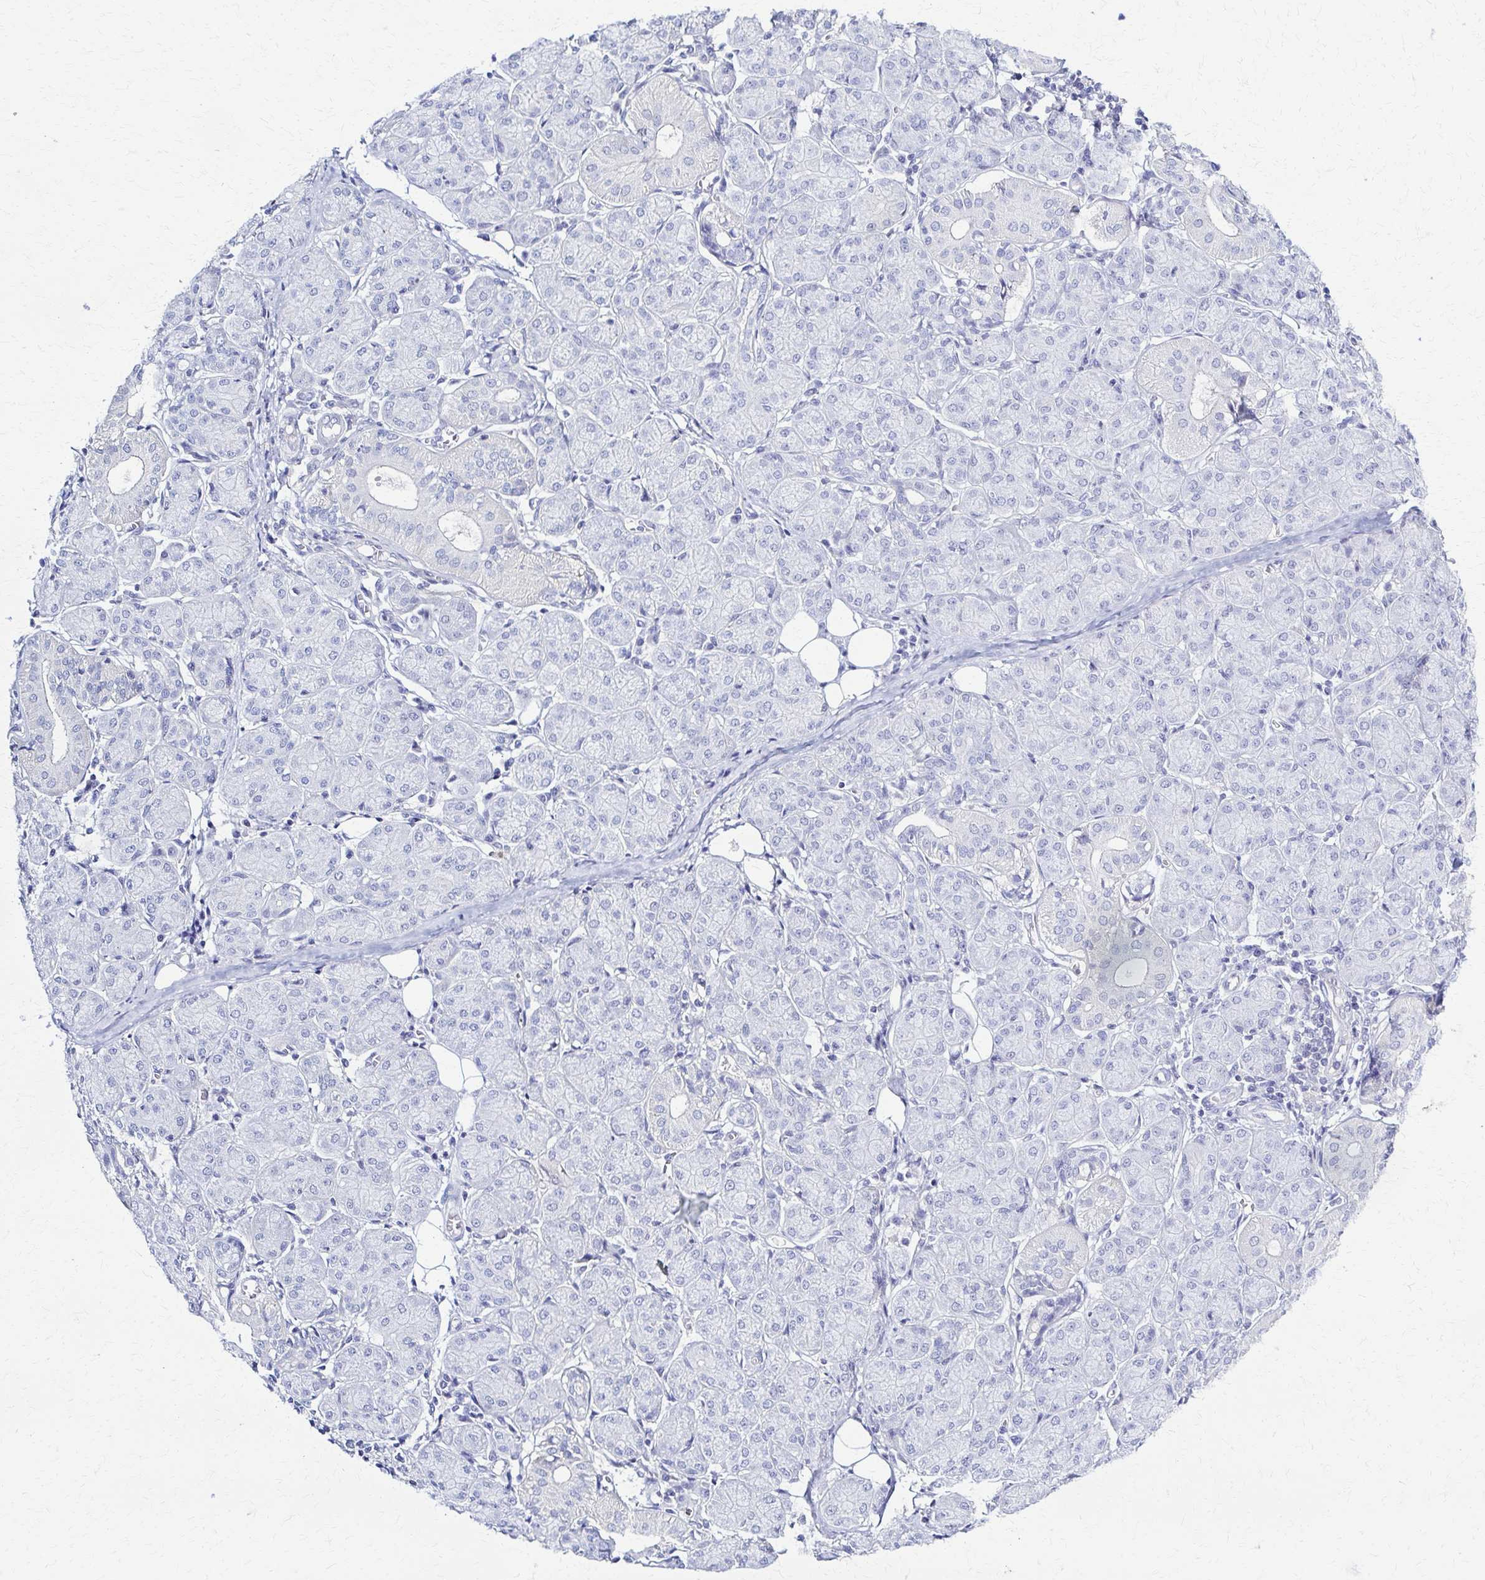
{"staining": {"intensity": "negative", "quantity": "none", "location": "none"}, "tissue": "salivary gland", "cell_type": "Glandular cells", "image_type": "normal", "snomed": [{"axis": "morphology", "description": "Normal tissue, NOS"}, {"axis": "morphology", "description": "Inflammation, NOS"}, {"axis": "topography", "description": "Lymph node"}, {"axis": "topography", "description": "Salivary gland"}], "caption": "Photomicrograph shows no protein staining in glandular cells of benign salivary gland.", "gene": "RHOBTB2", "patient": {"sex": "male", "age": 3}}